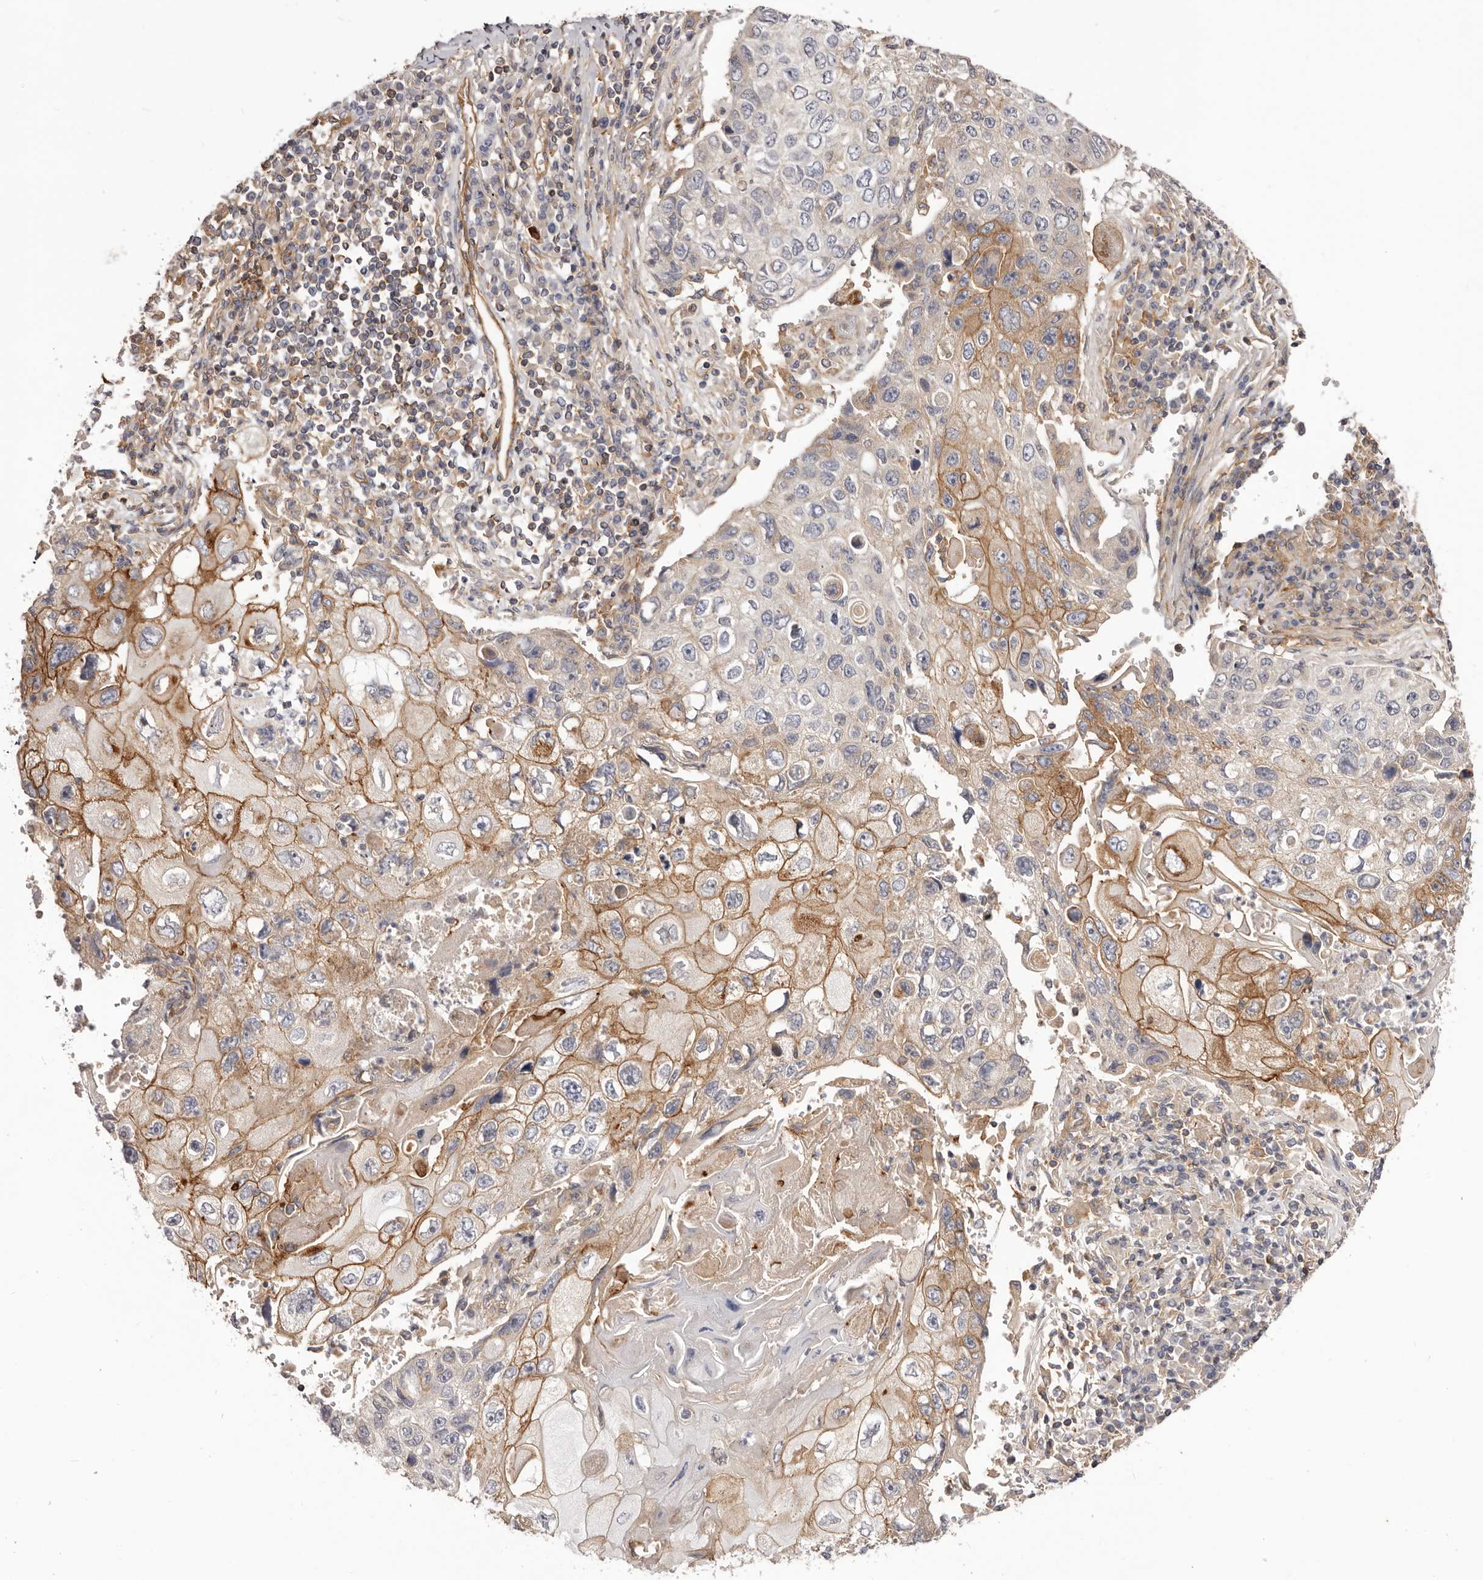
{"staining": {"intensity": "moderate", "quantity": "25%-75%", "location": "cytoplasmic/membranous"}, "tissue": "lung cancer", "cell_type": "Tumor cells", "image_type": "cancer", "snomed": [{"axis": "morphology", "description": "Squamous cell carcinoma, NOS"}, {"axis": "topography", "description": "Lung"}], "caption": "Immunohistochemistry (IHC) image of neoplastic tissue: squamous cell carcinoma (lung) stained using IHC demonstrates medium levels of moderate protein expression localized specifically in the cytoplasmic/membranous of tumor cells, appearing as a cytoplasmic/membranous brown color.", "gene": "DMRT2", "patient": {"sex": "male", "age": 61}}